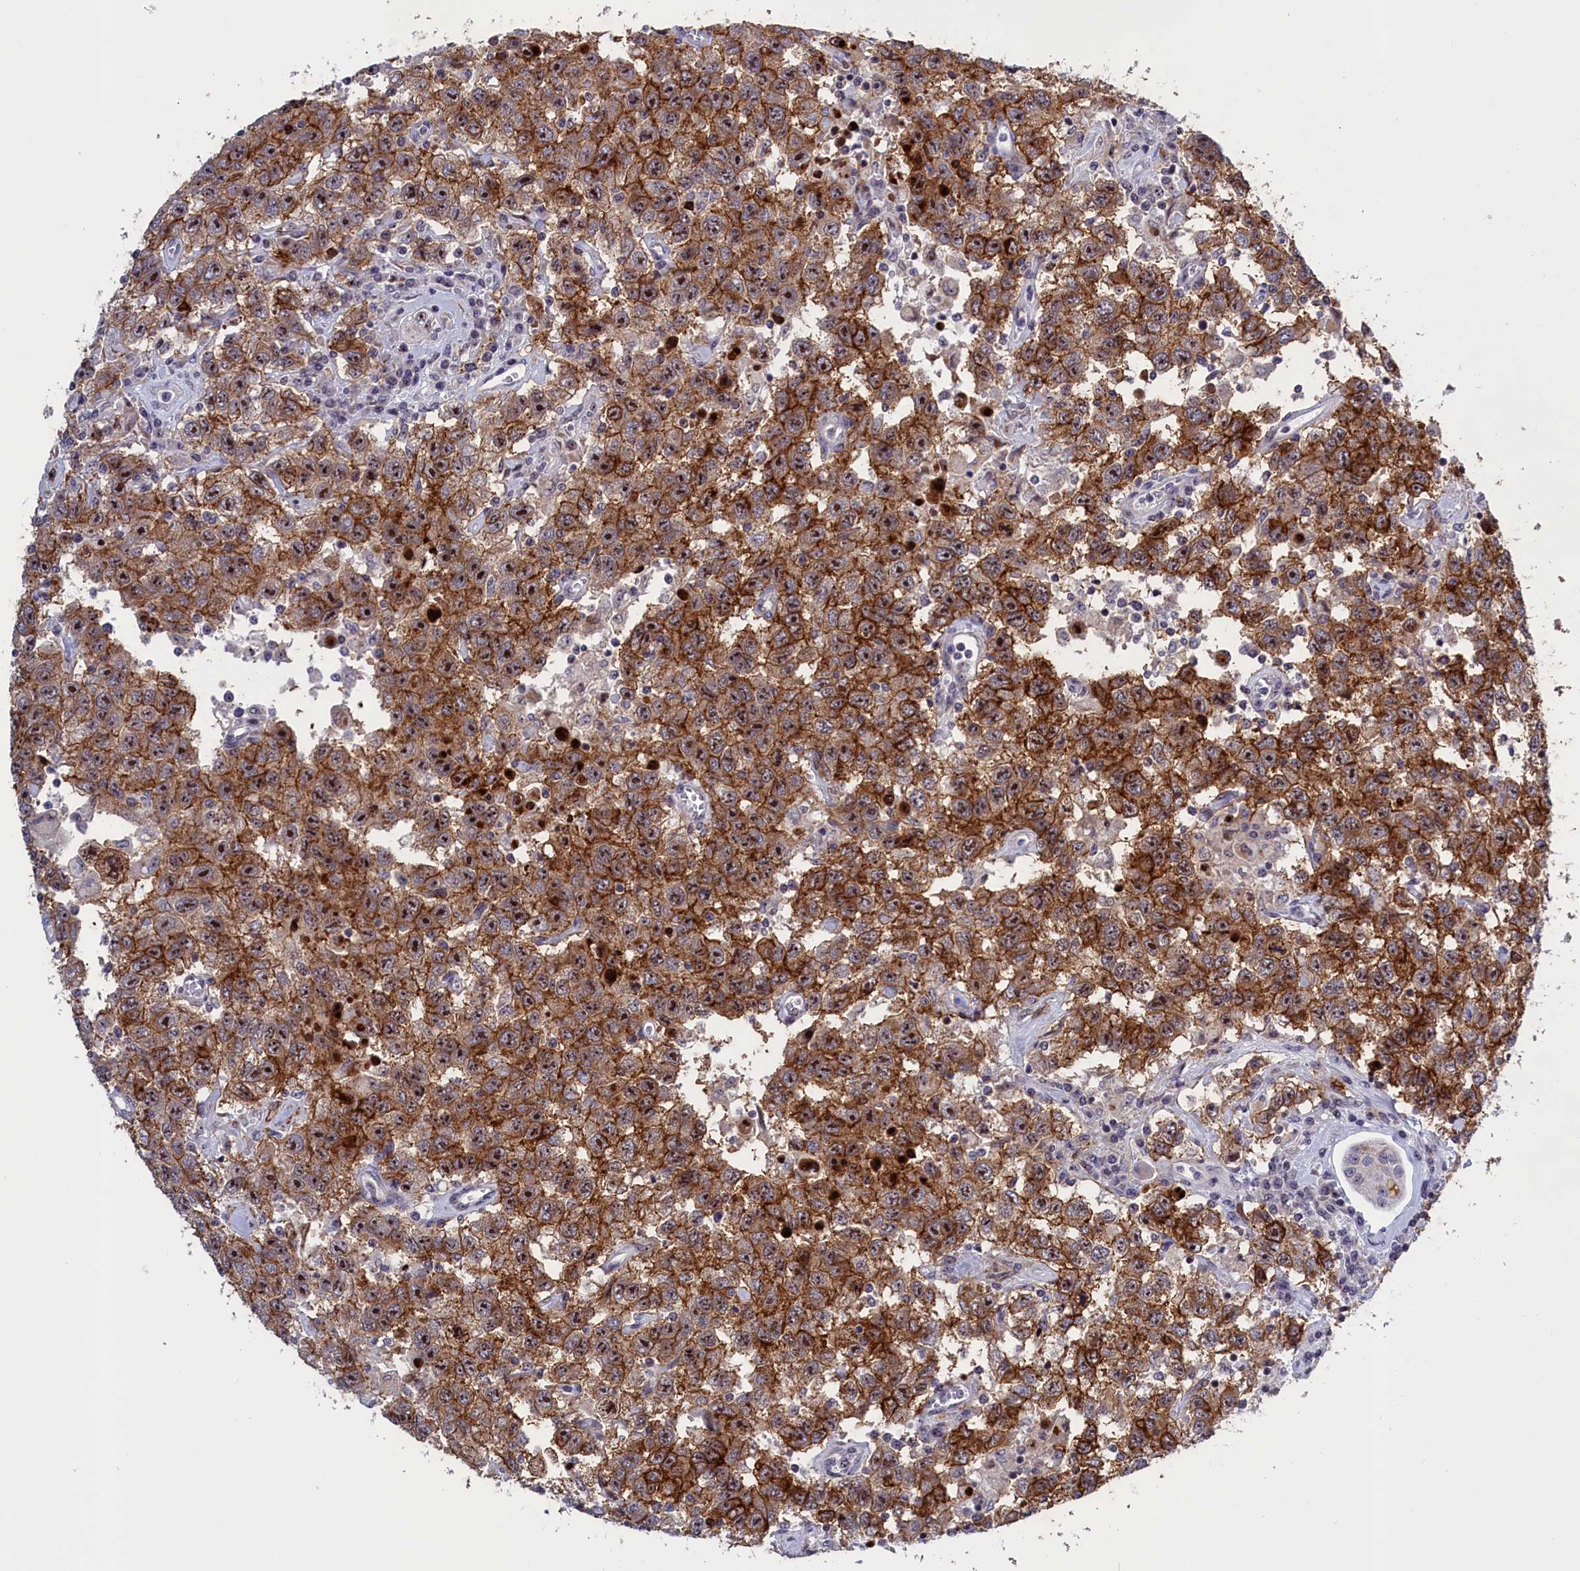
{"staining": {"intensity": "strong", "quantity": ">75%", "location": "cytoplasmic/membranous,nuclear"}, "tissue": "testis cancer", "cell_type": "Tumor cells", "image_type": "cancer", "snomed": [{"axis": "morphology", "description": "Seminoma, NOS"}, {"axis": "topography", "description": "Testis"}], "caption": "Protein staining displays strong cytoplasmic/membranous and nuclear expression in about >75% of tumor cells in testis cancer. The staining was performed using DAB (3,3'-diaminobenzidine) to visualize the protein expression in brown, while the nuclei were stained in blue with hematoxylin (Magnification: 20x).", "gene": "PPAN", "patient": {"sex": "male", "age": 41}}